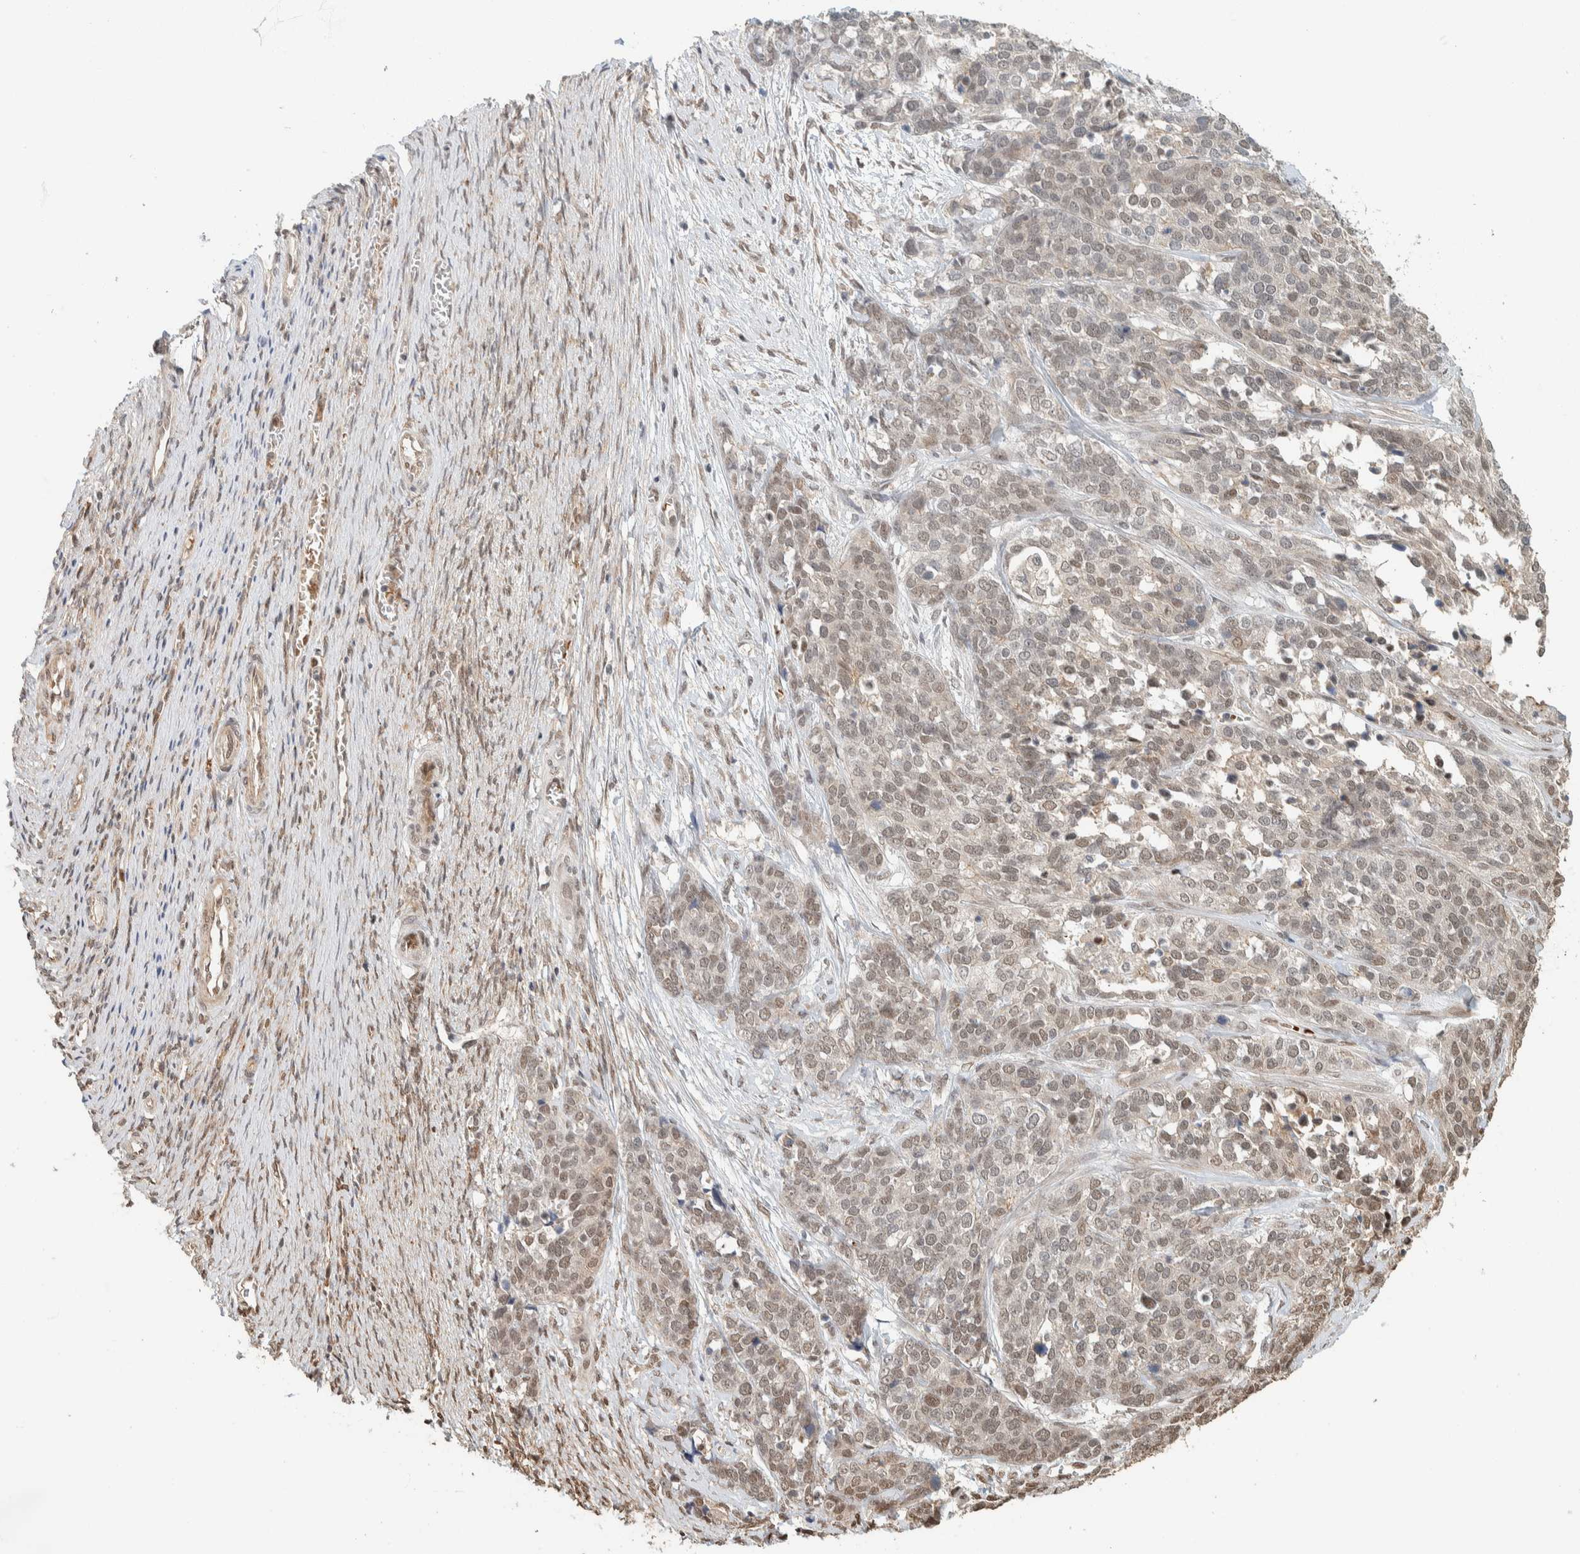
{"staining": {"intensity": "weak", "quantity": ">75%", "location": "nuclear"}, "tissue": "ovarian cancer", "cell_type": "Tumor cells", "image_type": "cancer", "snomed": [{"axis": "morphology", "description": "Cystadenocarcinoma, serous, NOS"}, {"axis": "topography", "description": "Ovary"}], "caption": "Ovarian cancer stained for a protein exhibits weak nuclear positivity in tumor cells.", "gene": "ZBTB2", "patient": {"sex": "female", "age": 44}}